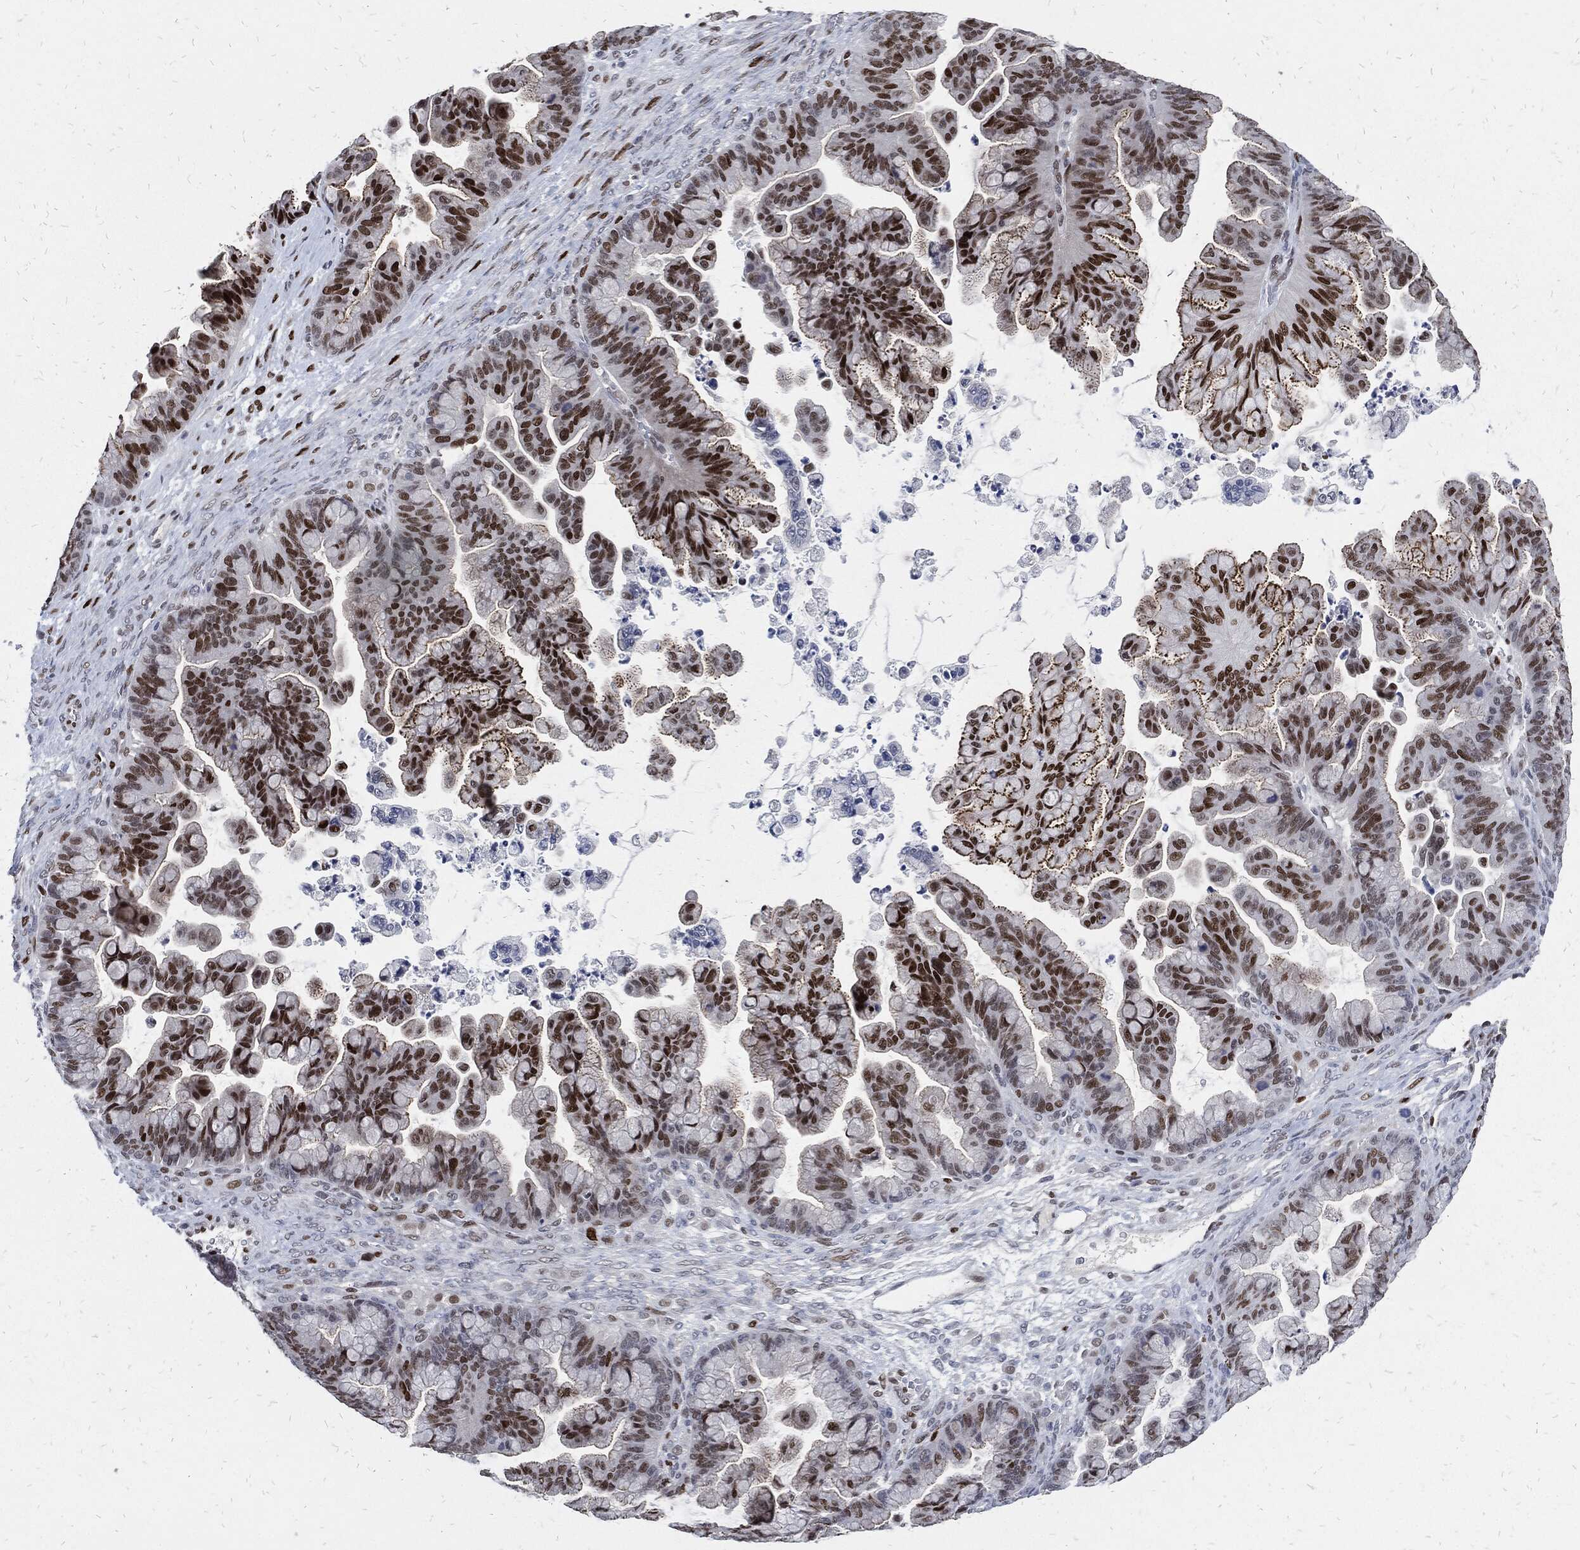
{"staining": {"intensity": "strong", "quantity": "25%-75%", "location": "nuclear"}, "tissue": "ovarian cancer", "cell_type": "Tumor cells", "image_type": "cancer", "snomed": [{"axis": "morphology", "description": "Cystadenocarcinoma, mucinous, NOS"}, {"axis": "topography", "description": "Ovary"}], "caption": "Ovarian mucinous cystadenocarcinoma stained with a protein marker exhibits strong staining in tumor cells.", "gene": "JUN", "patient": {"sex": "female", "age": 67}}